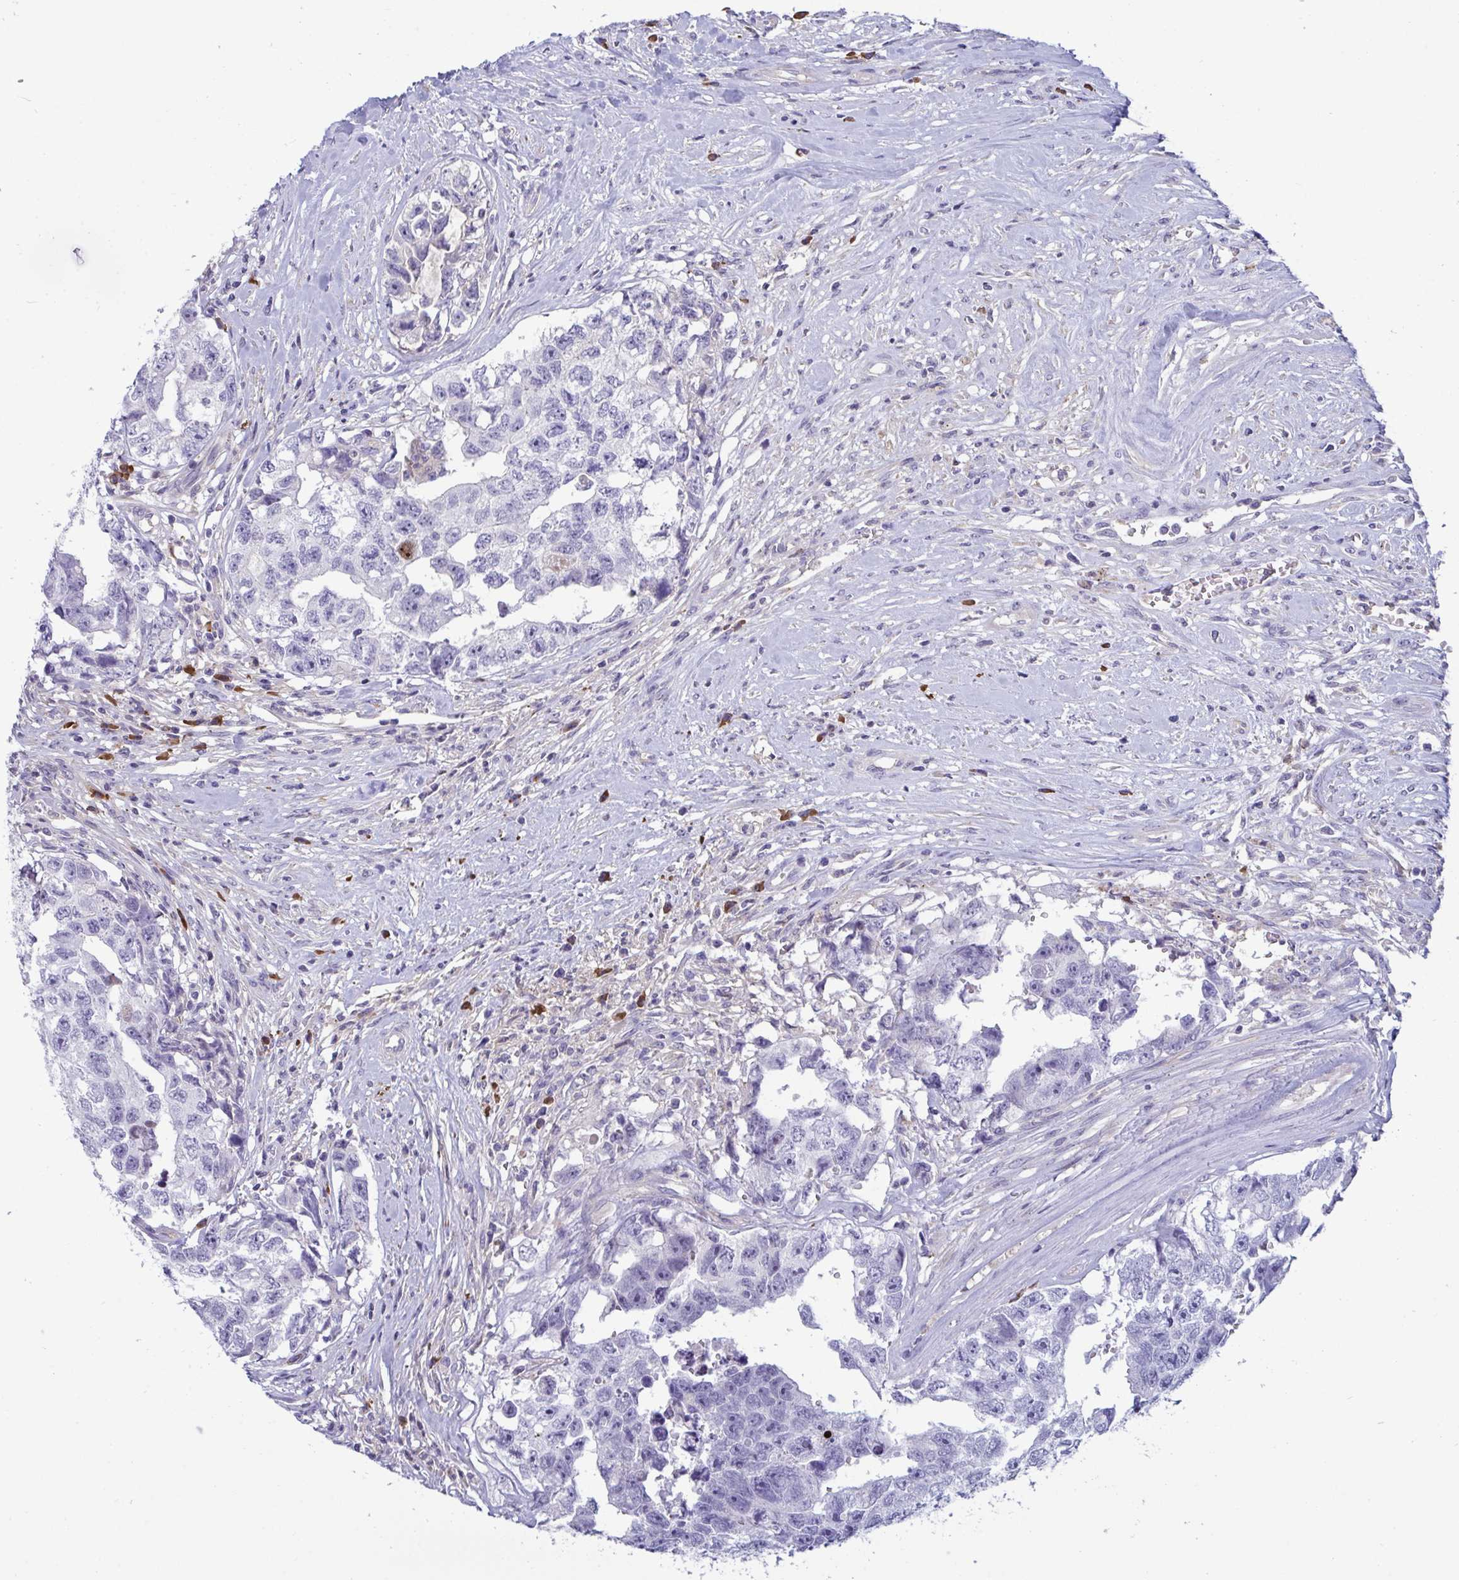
{"staining": {"intensity": "negative", "quantity": "none", "location": "none"}, "tissue": "testis cancer", "cell_type": "Tumor cells", "image_type": "cancer", "snomed": [{"axis": "morphology", "description": "Carcinoma, Embryonal, NOS"}, {"axis": "topography", "description": "Testis"}], "caption": "This is a photomicrograph of immunohistochemistry staining of testis cancer (embryonal carcinoma), which shows no positivity in tumor cells. Brightfield microscopy of immunohistochemistry stained with DAB (3,3'-diaminobenzidine) (brown) and hematoxylin (blue), captured at high magnification.", "gene": "MS4A14", "patient": {"sex": "male", "age": 22}}